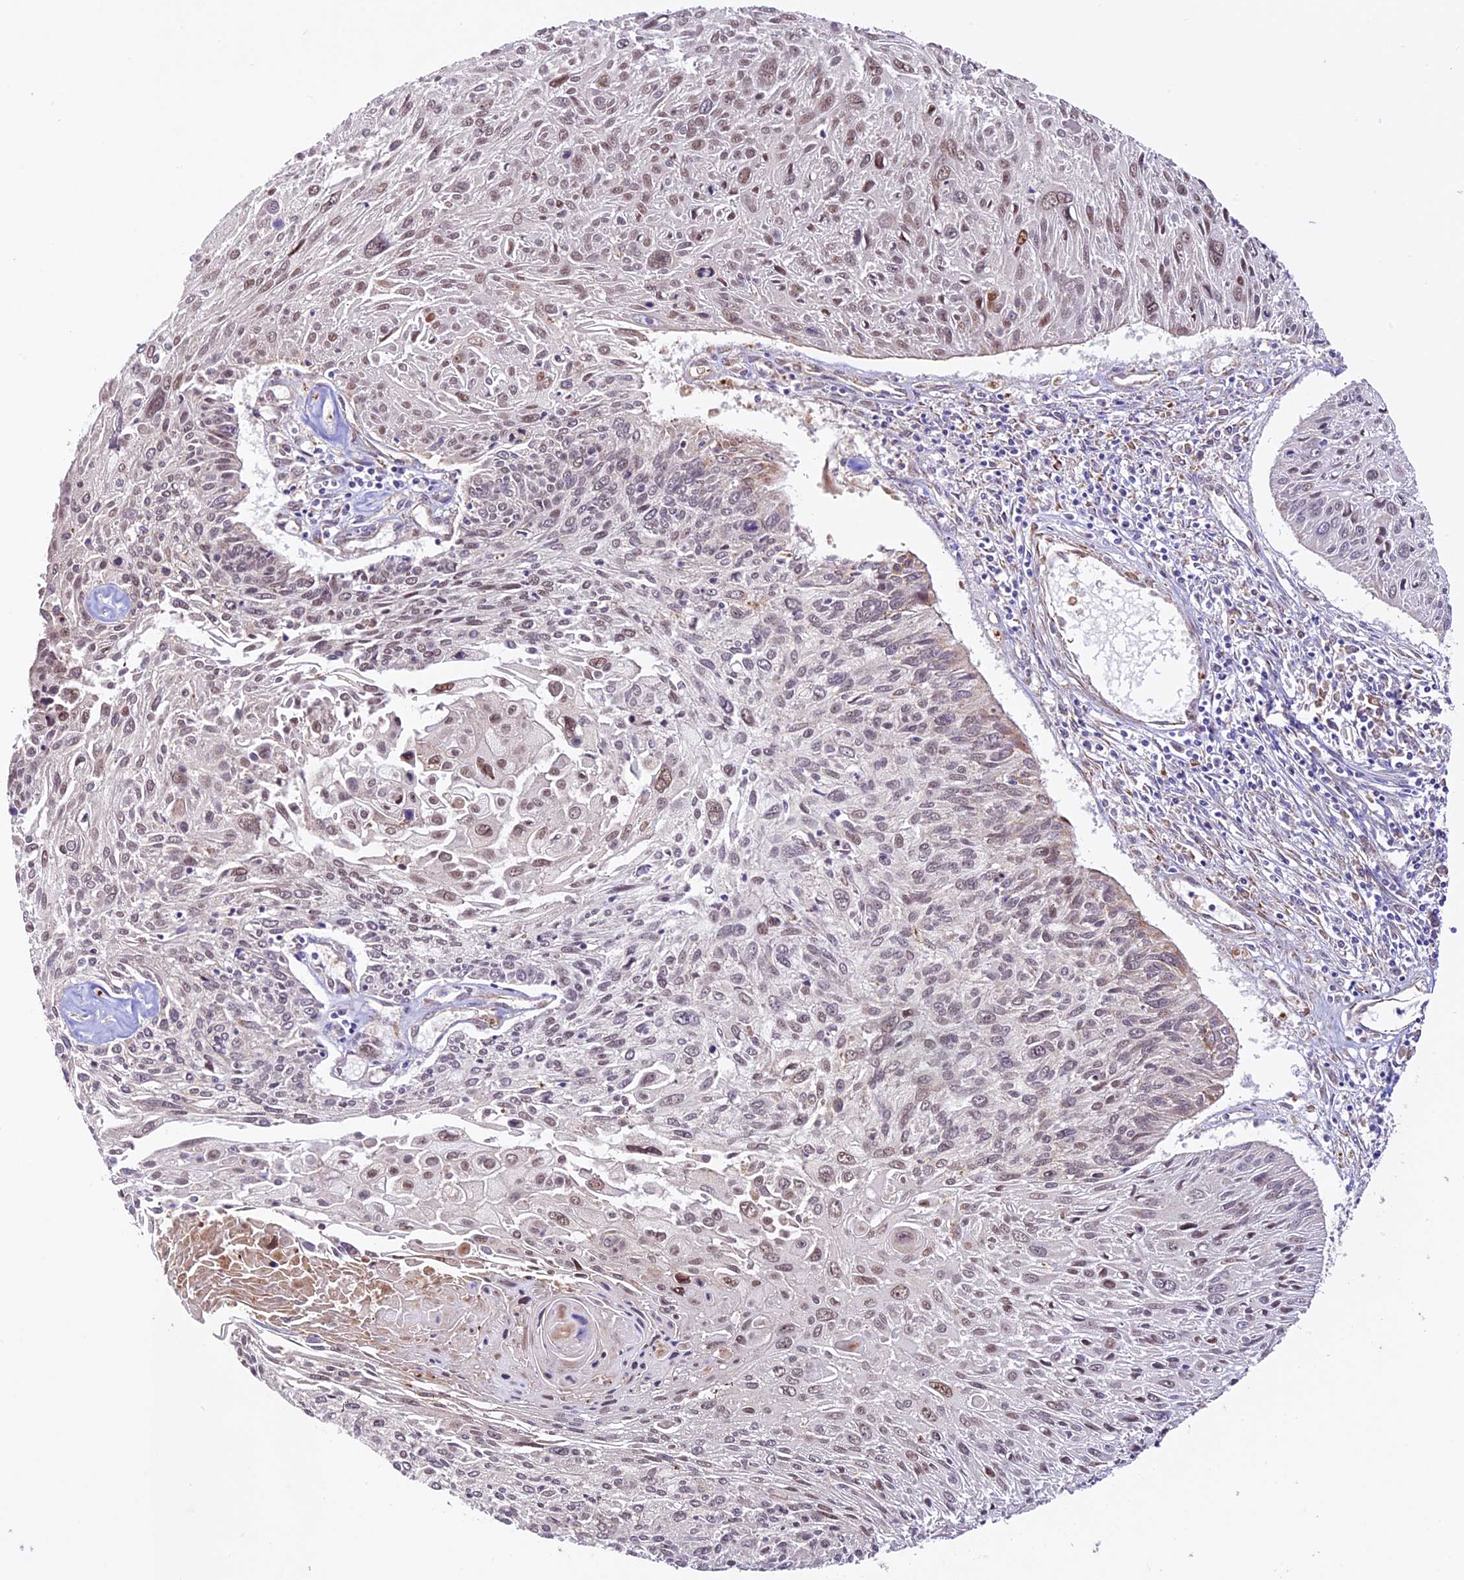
{"staining": {"intensity": "moderate", "quantity": "25%-75%", "location": "nuclear"}, "tissue": "cervical cancer", "cell_type": "Tumor cells", "image_type": "cancer", "snomed": [{"axis": "morphology", "description": "Squamous cell carcinoma, NOS"}, {"axis": "topography", "description": "Cervix"}], "caption": "Tumor cells reveal medium levels of moderate nuclear positivity in approximately 25%-75% of cells in cervical cancer (squamous cell carcinoma).", "gene": "DHX38", "patient": {"sex": "female", "age": 51}}